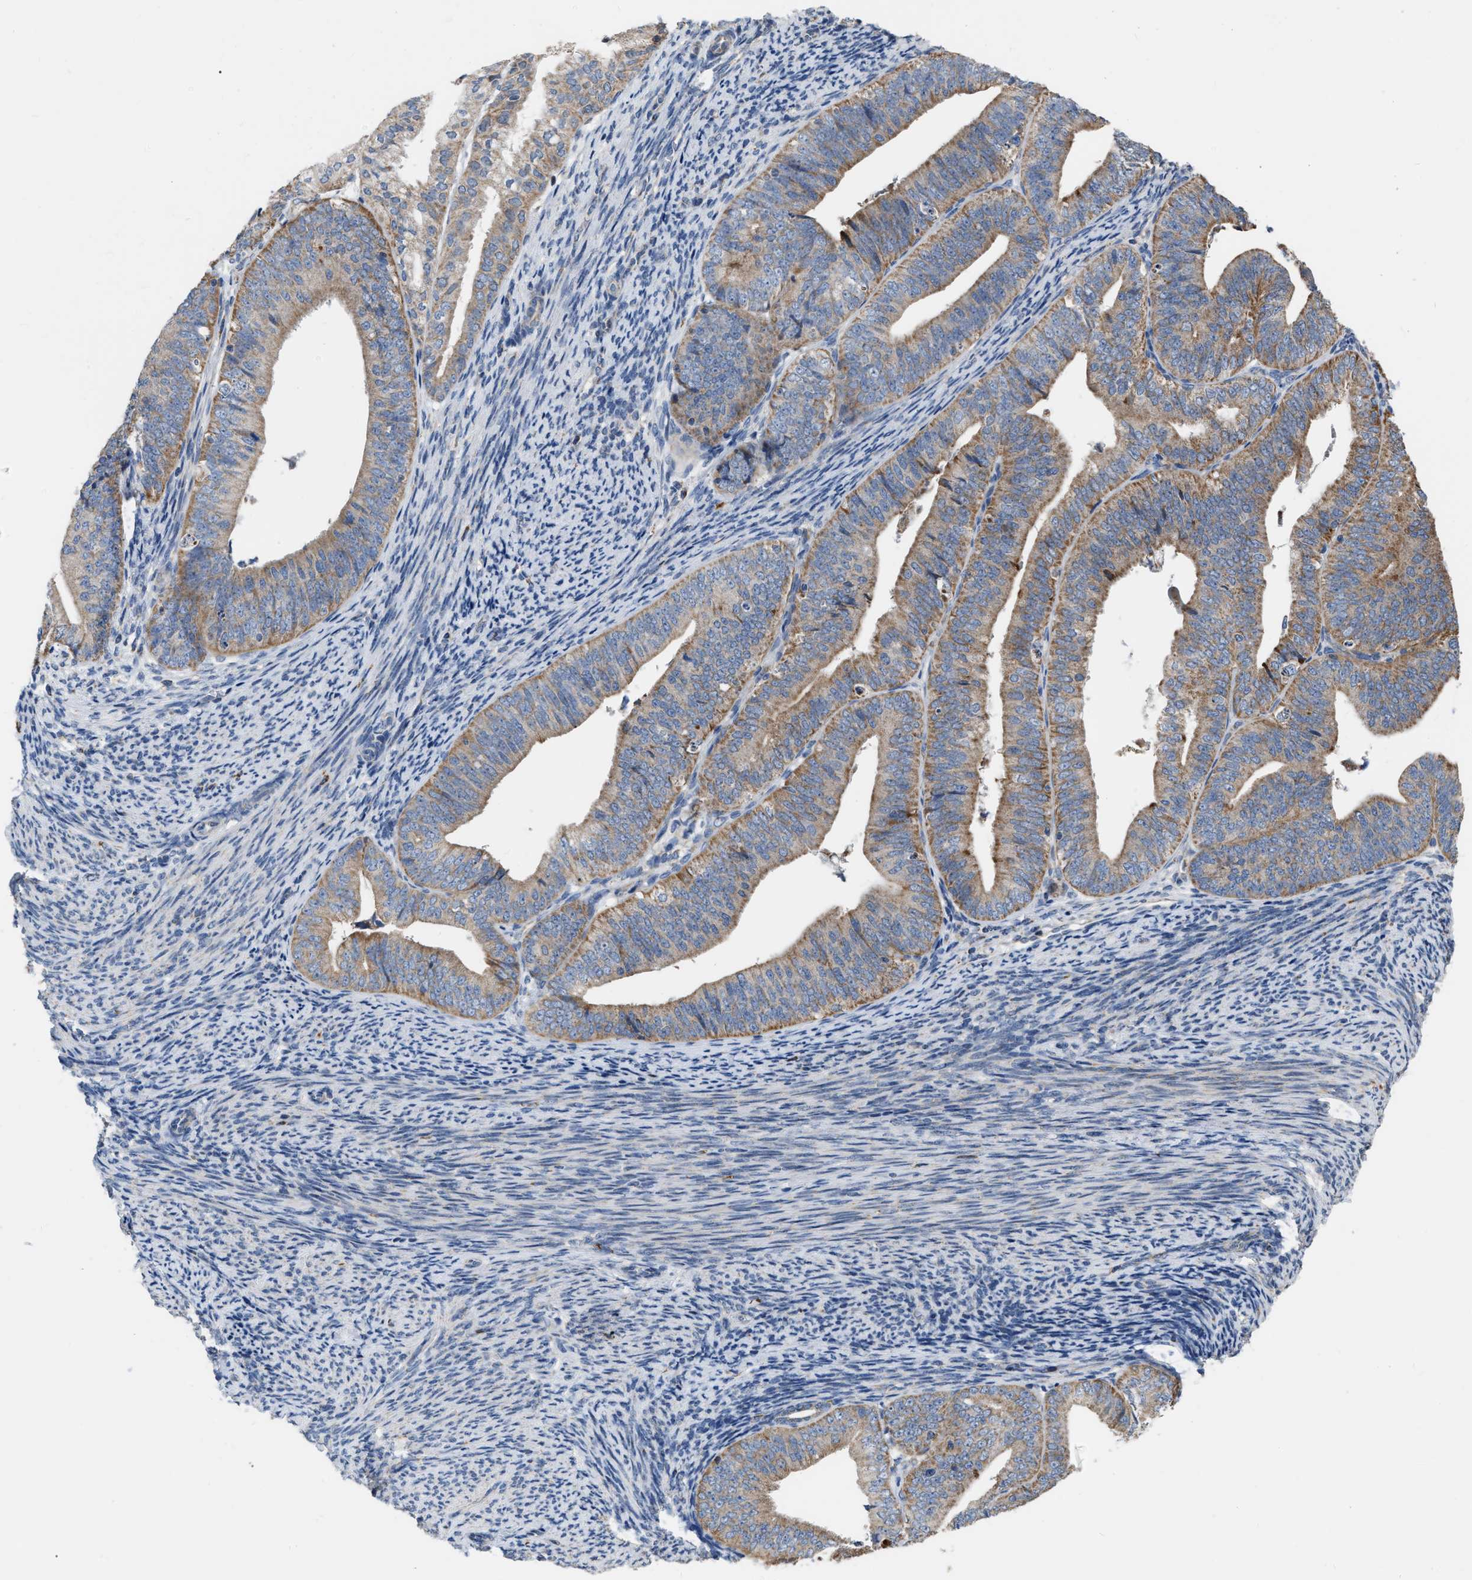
{"staining": {"intensity": "moderate", "quantity": ">75%", "location": "cytoplasmic/membranous"}, "tissue": "endometrial cancer", "cell_type": "Tumor cells", "image_type": "cancer", "snomed": [{"axis": "morphology", "description": "Adenocarcinoma, NOS"}, {"axis": "topography", "description": "Endometrium"}], "caption": "Endometrial adenocarcinoma stained with a protein marker exhibits moderate staining in tumor cells.", "gene": "DDX56", "patient": {"sex": "female", "age": 63}}